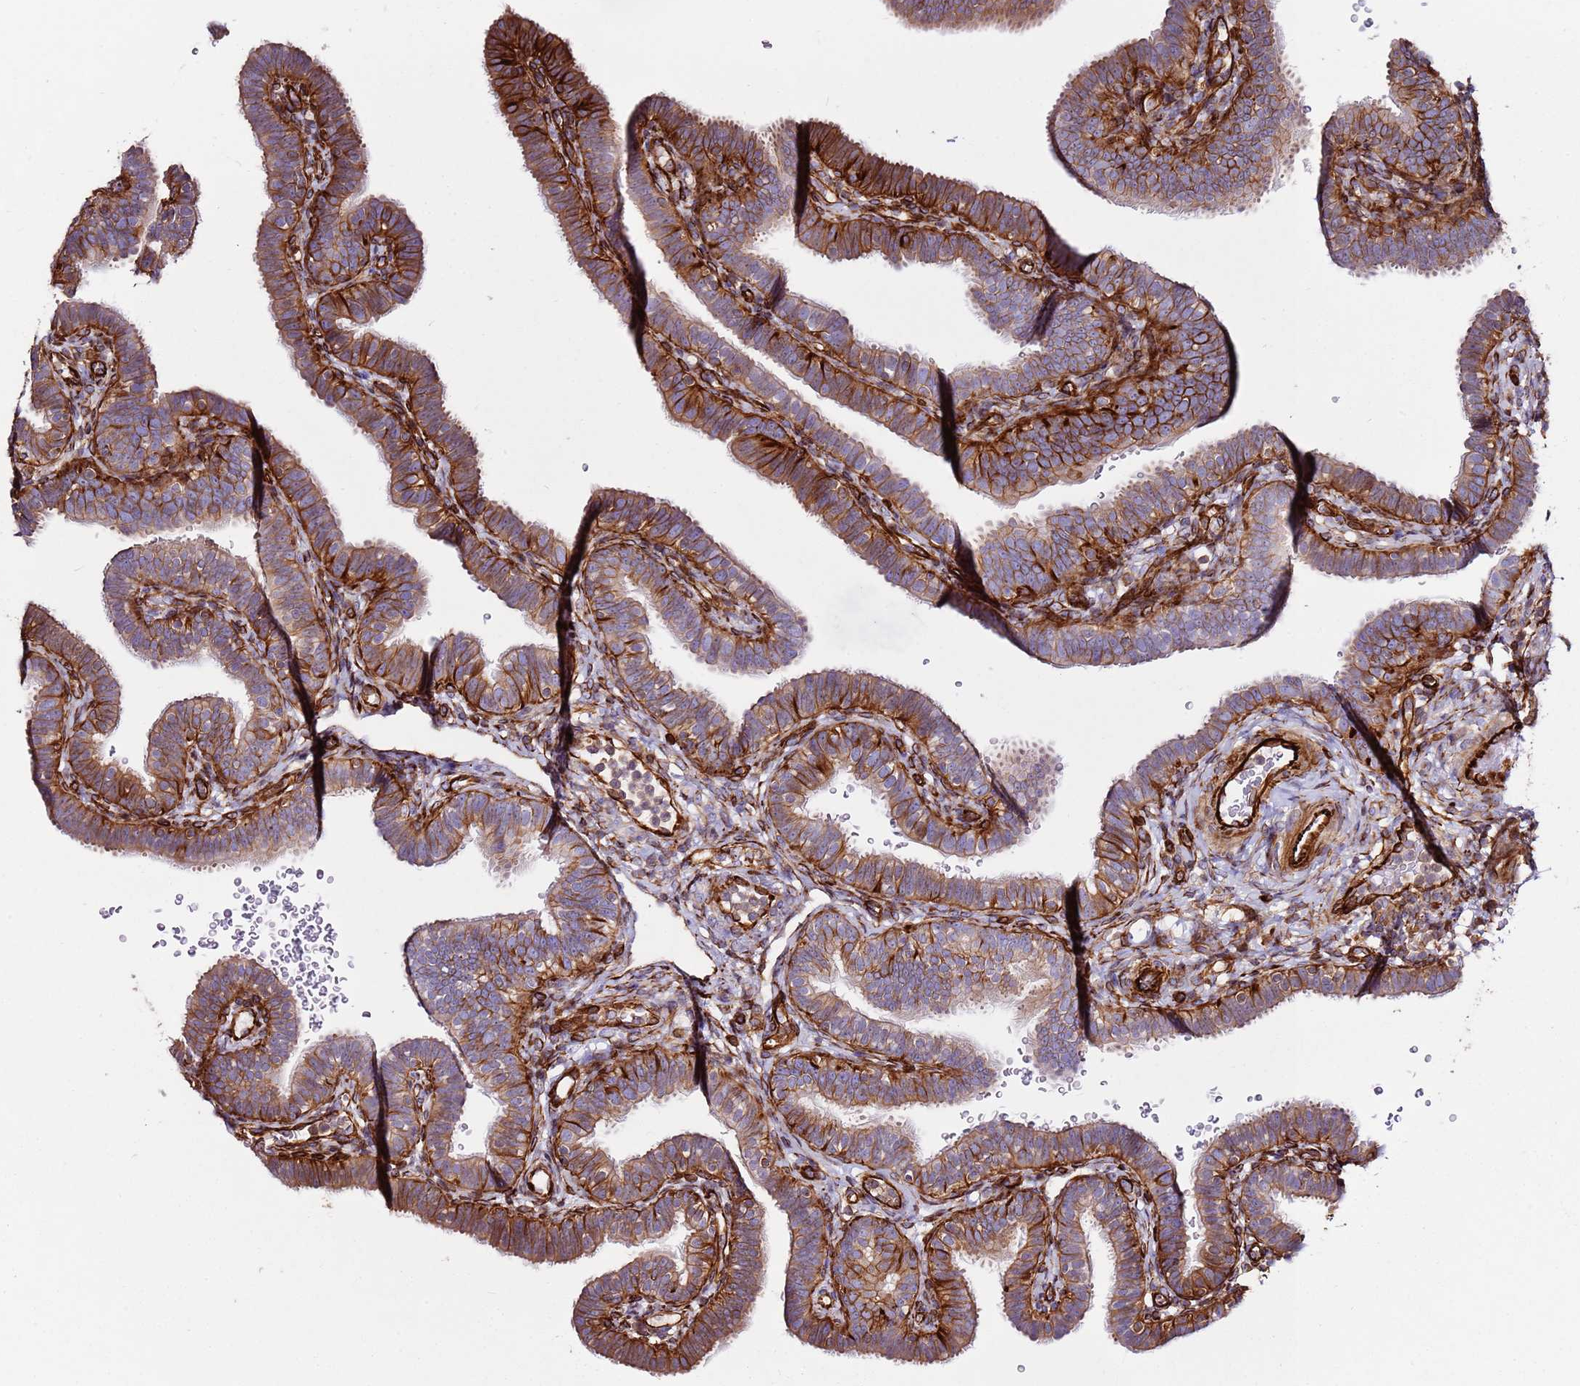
{"staining": {"intensity": "strong", "quantity": "25%-75%", "location": "cytoplasmic/membranous"}, "tissue": "fallopian tube", "cell_type": "Glandular cells", "image_type": "normal", "snomed": [{"axis": "morphology", "description": "Normal tissue, NOS"}, {"axis": "topography", "description": "Fallopian tube"}], "caption": "Fallopian tube stained with DAB (3,3'-diaminobenzidine) immunohistochemistry (IHC) displays high levels of strong cytoplasmic/membranous staining in about 25%-75% of glandular cells. (brown staining indicates protein expression, while blue staining denotes nuclei).", "gene": "MRGPRE", "patient": {"sex": "female", "age": 41}}